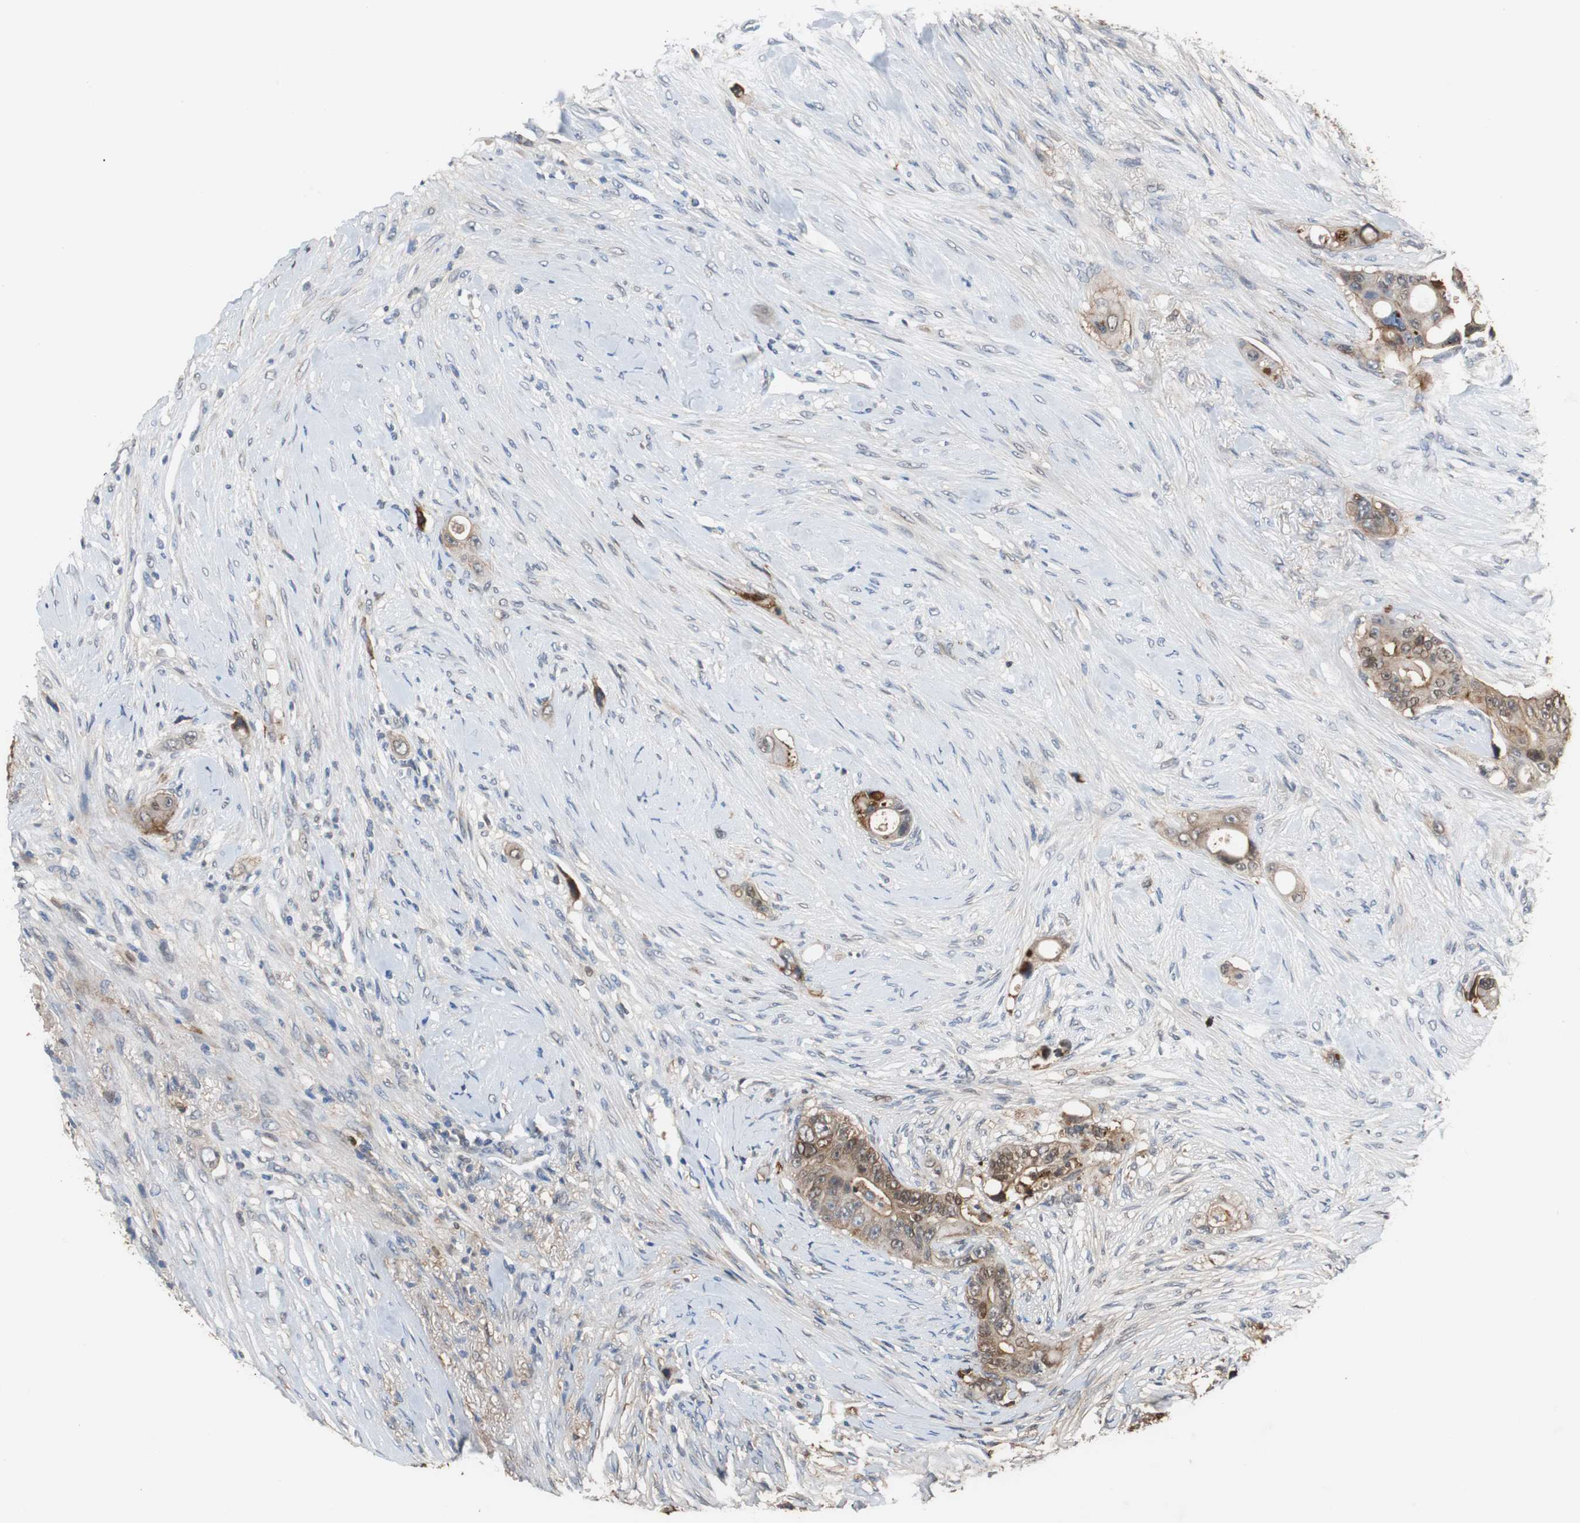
{"staining": {"intensity": "moderate", "quantity": ">75%", "location": "cytoplasmic/membranous"}, "tissue": "colorectal cancer", "cell_type": "Tumor cells", "image_type": "cancer", "snomed": [{"axis": "morphology", "description": "Adenocarcinoma, NOS"}, {"axis": "topography", "description": "Colon"}], "caption": "Immunohistochemical staining of human colorectal cancer displays medium levels of moderate cytoplasmic/membranous positivity in about >75% of tumor cells.", "gene": "ANXA4", "patient": {"sex": "female", "age": 57}}